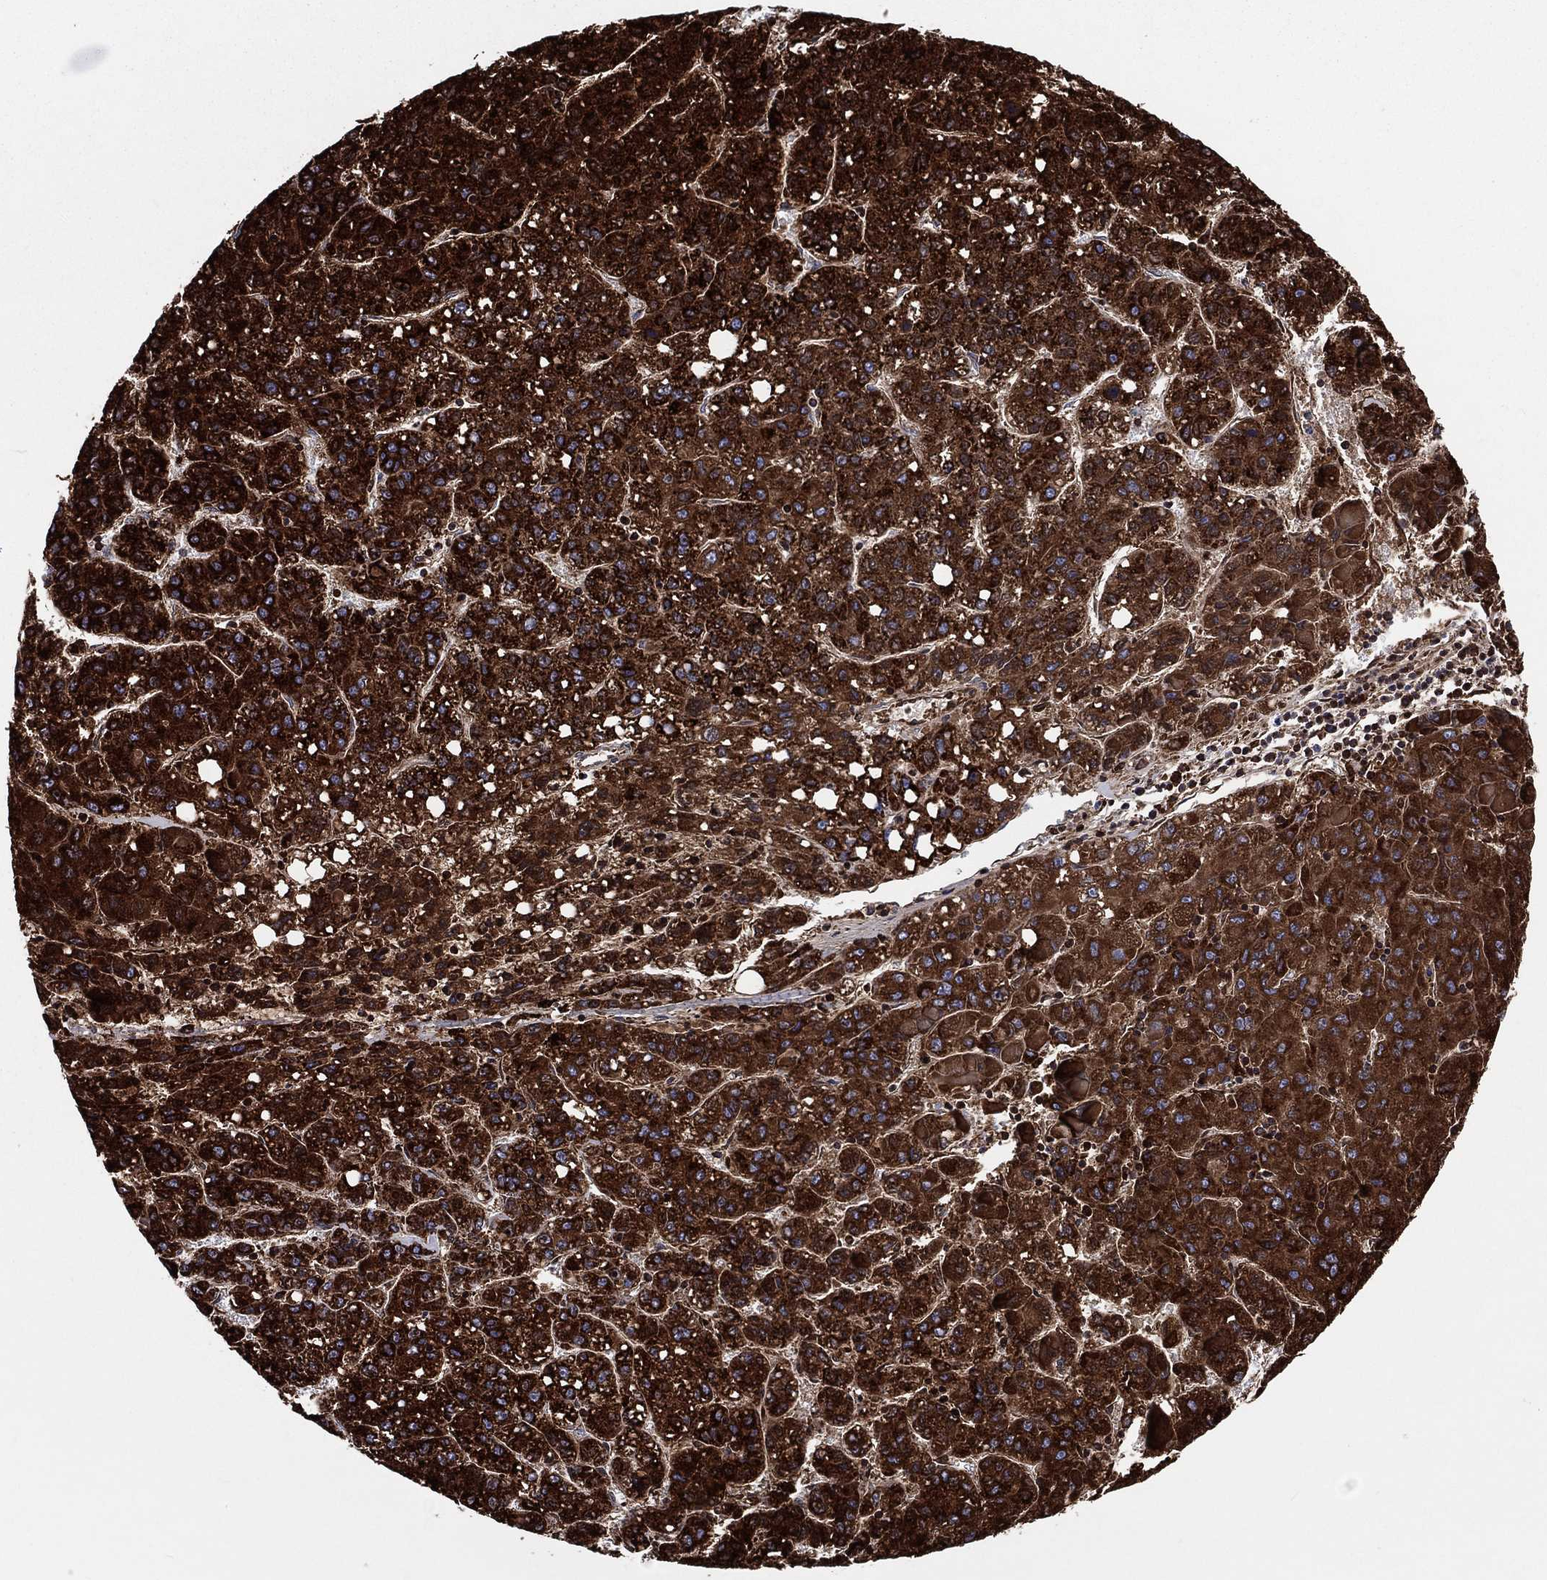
{"staining": {"intensity": "strong", "quantity": ">75%", "location": "cytoplasmic/membranous"}, "tissue": "liver cancer", "cell_type": "Tumor cells", "image_type": "cancer", "snomed": [{"axis": "morphology", "description": "Carcinoma, Hepatocellular, NOS"}, {"axis": "topography", "description": "Liver"}], "caption": "A brown stain labels strong cytoplasmic/membranous expression of a protein in human liver cancer tumor cells. The staining was performed using DAB (3,3'-diaminobenzidine), with brown indicating positive protein expression. Nuclei are stained blue with hematoxylin.", "gene": "ANKRD37", "patient": {"sex": "female", "age": 82}}